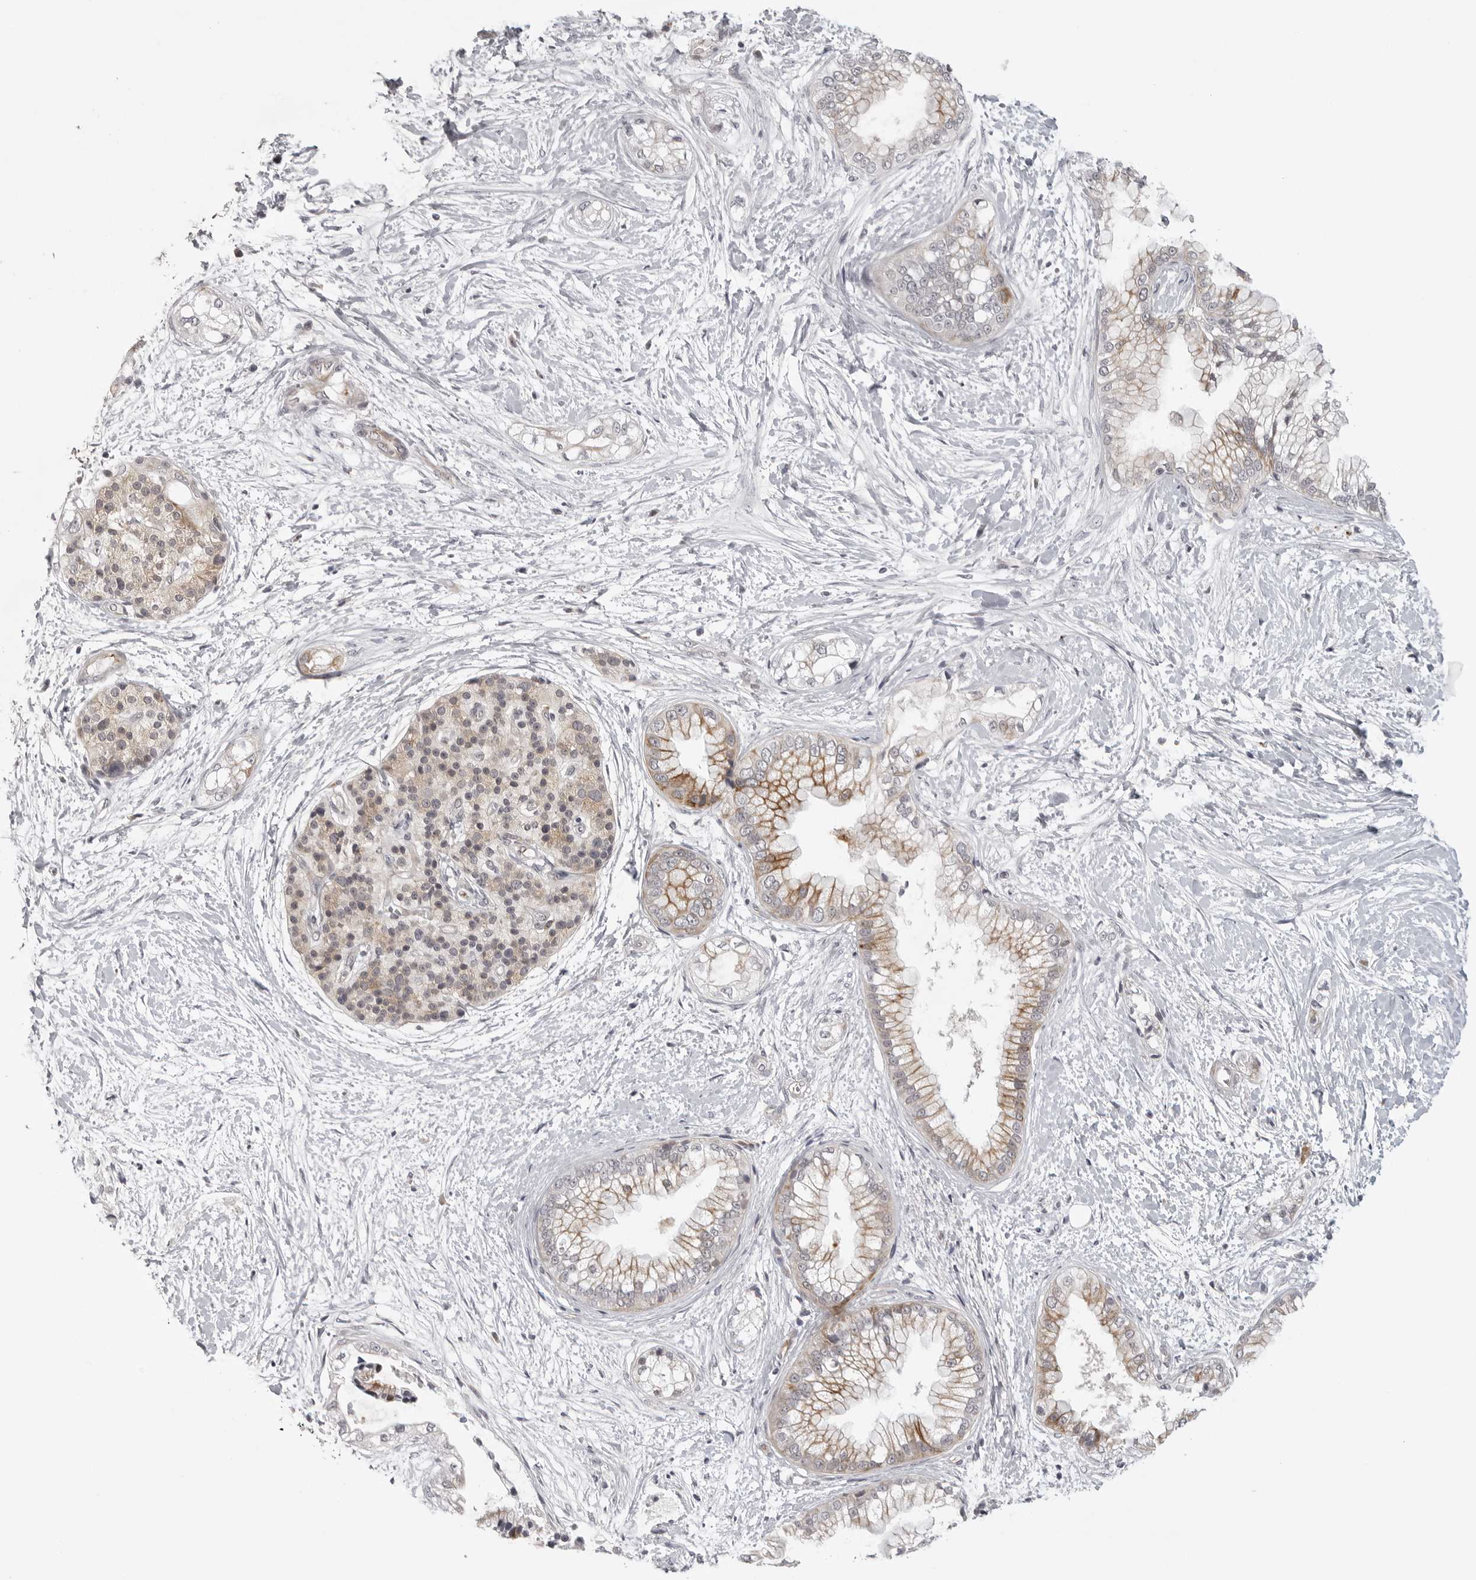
{"staining": {"intensity": "moderate", "quantity": "25%-75%", "location": "cytoplasmic/membranous"}, "tissue": "pancreatic cancer", "cell_type": "Tumor cells", "image_type": "cancer", "snomed": [{"axis": "morphology", "description": "Adenocarcinoma, NOS"}, {"axis": "topography", "description": "Pancreas"}], "caption": "Protein staining of adenocarcinoma (pancreatic) tissue demonstrates moderate cytoplasmic/membranous positivity in about 25%-75% of tumor cells. Using DAB (3,3'-diaminobenzidine) (brown) and hematoxylin (blue) stains, captured at high magnification using brightfield microscopy.", "gene": "CD300LD", "patient": {"sex": "male", "age": 68}}